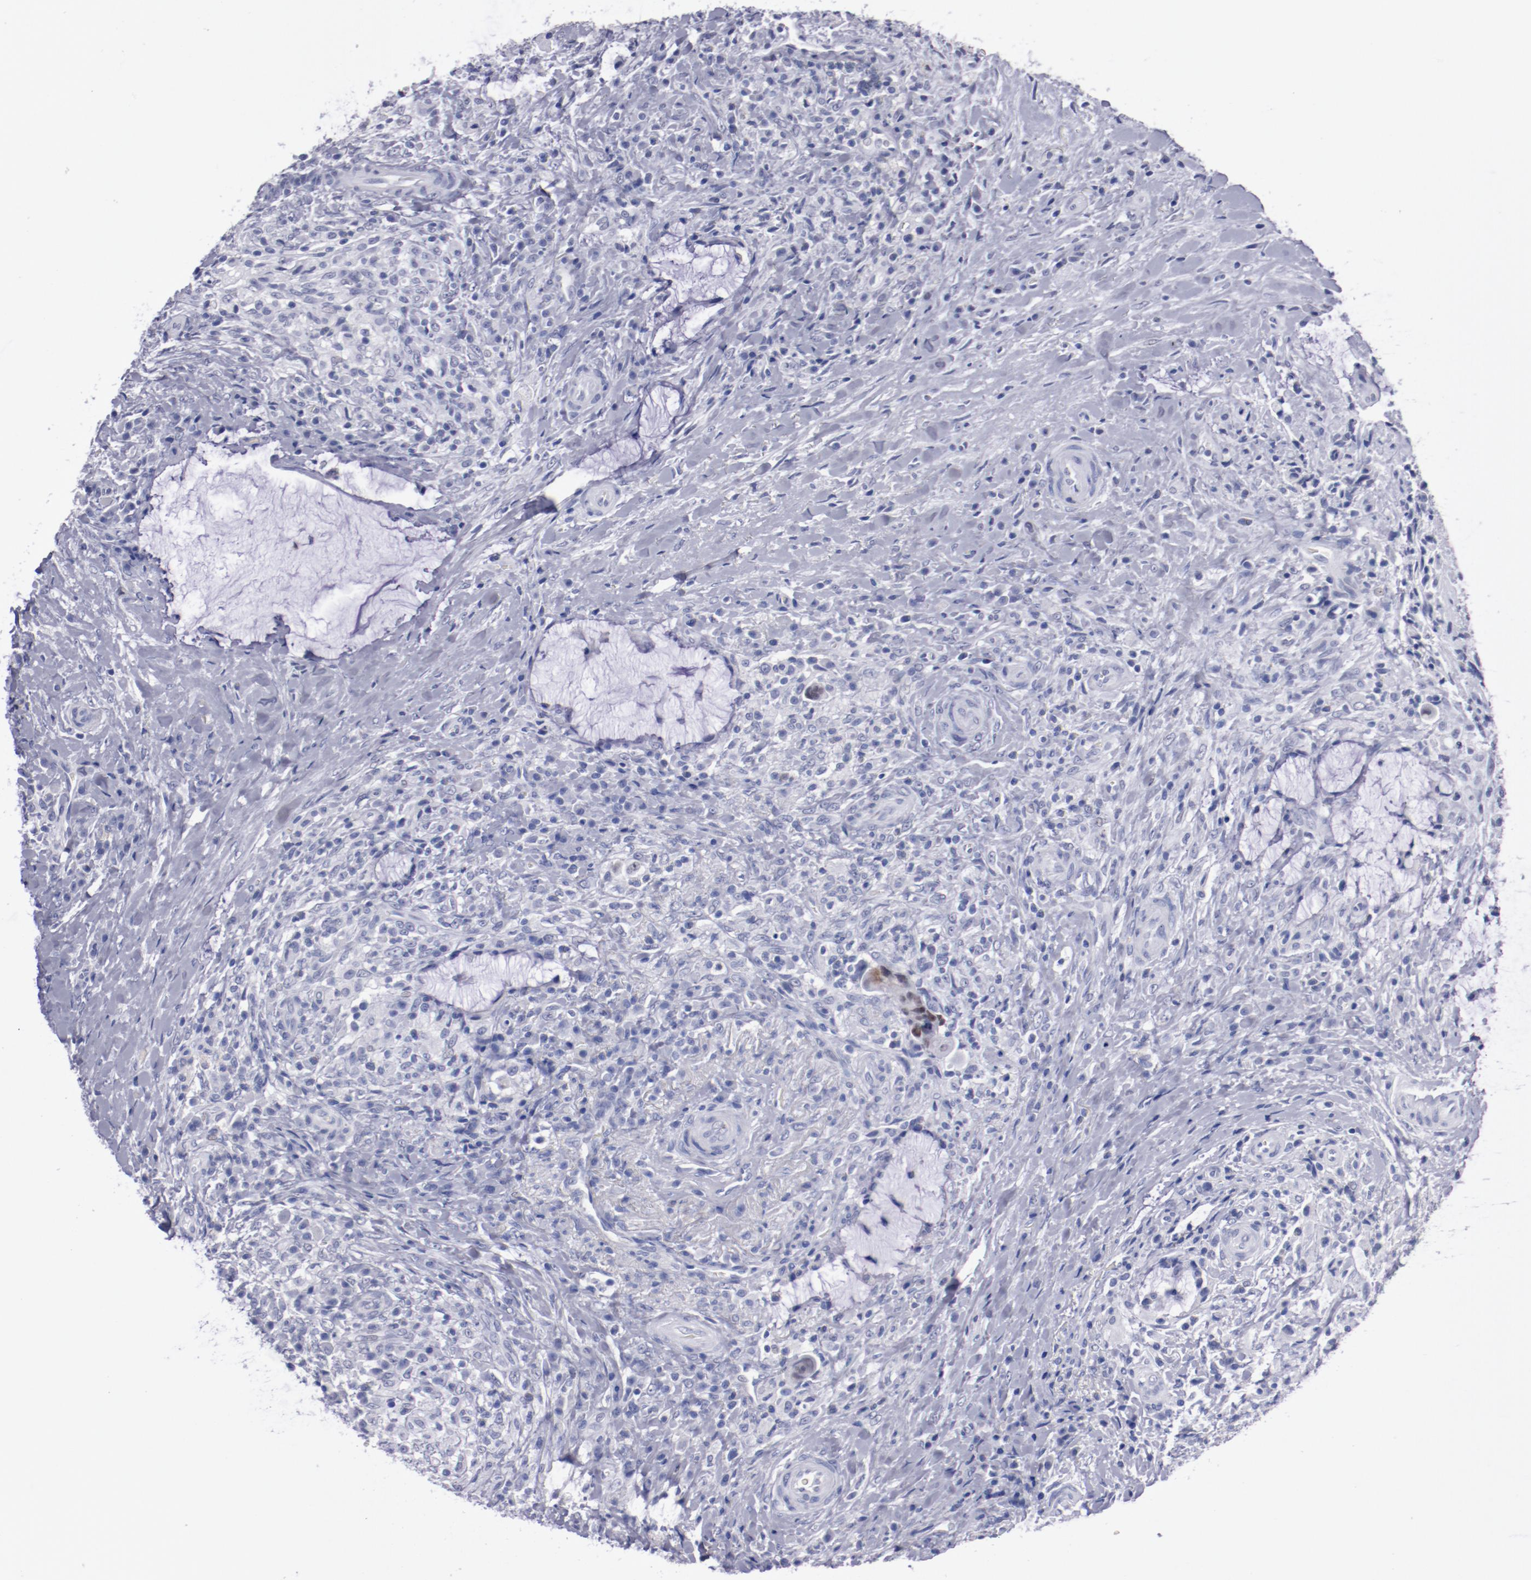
{"staining": {"intensity": "weak", "quantity": ">75%", "location": "nuclear"}, "tissue": "colorectal cancer", "cell_type": "Tumor cells", "image_type": "cancer", "snomed": [{"axis": "morphology", "description": "Adenocarcinoma, NOS"}, {"axis": "topography", "description": "Rectum"}], "caption": "This image exhibits colorectal cancer (adenocarcinoma) stained with IHC to label a protein in brown. The nuclear of tumor cells show weak positivity for the protein. Nuclei are counter-stained blue.", "gene": "HNF1B", "patient": {"sex": "female", "age": 71}}